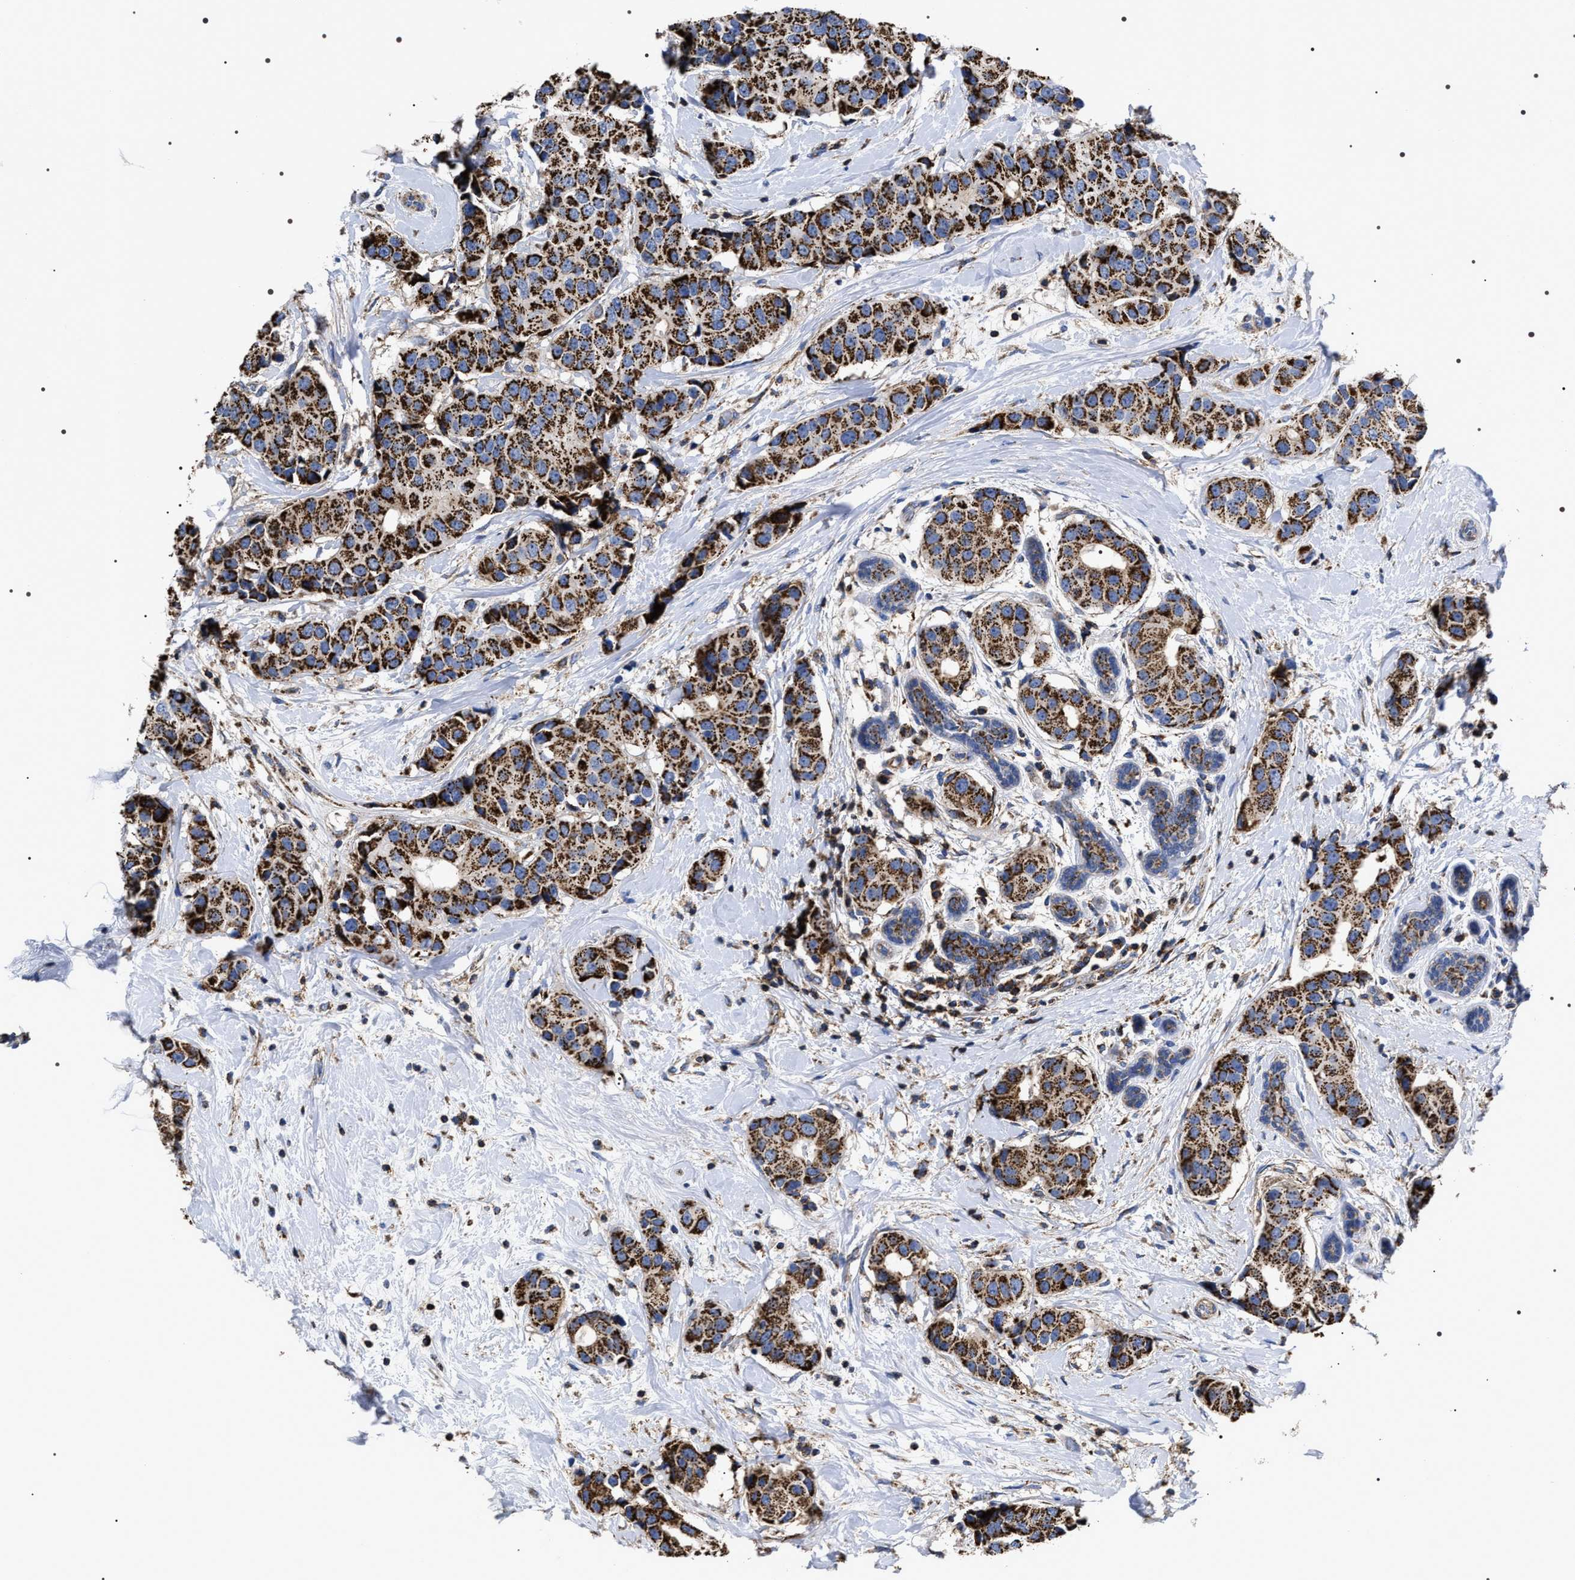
{"staining": {"intensity": "strong", "quantity": ">75%", "location": "cytoplasmic/membranous"}, "tissue": "breast cancer", "cell_type": "Tumor cells", "image_type": "cancer", "snomed": [{"axis": "morphology", "description": "Normal tissue, NOS"}, {"axis": "morphology", "description": "Duct carcinoma"}, {"axis": "topography", "description": "Breast"}], "caption": "Human breast intraductal carcinoma stained with a protein marker demonstrates strong staining in tumor cells.", "gene": "COG5", "patient": {"sex": "female", "age": 39}}